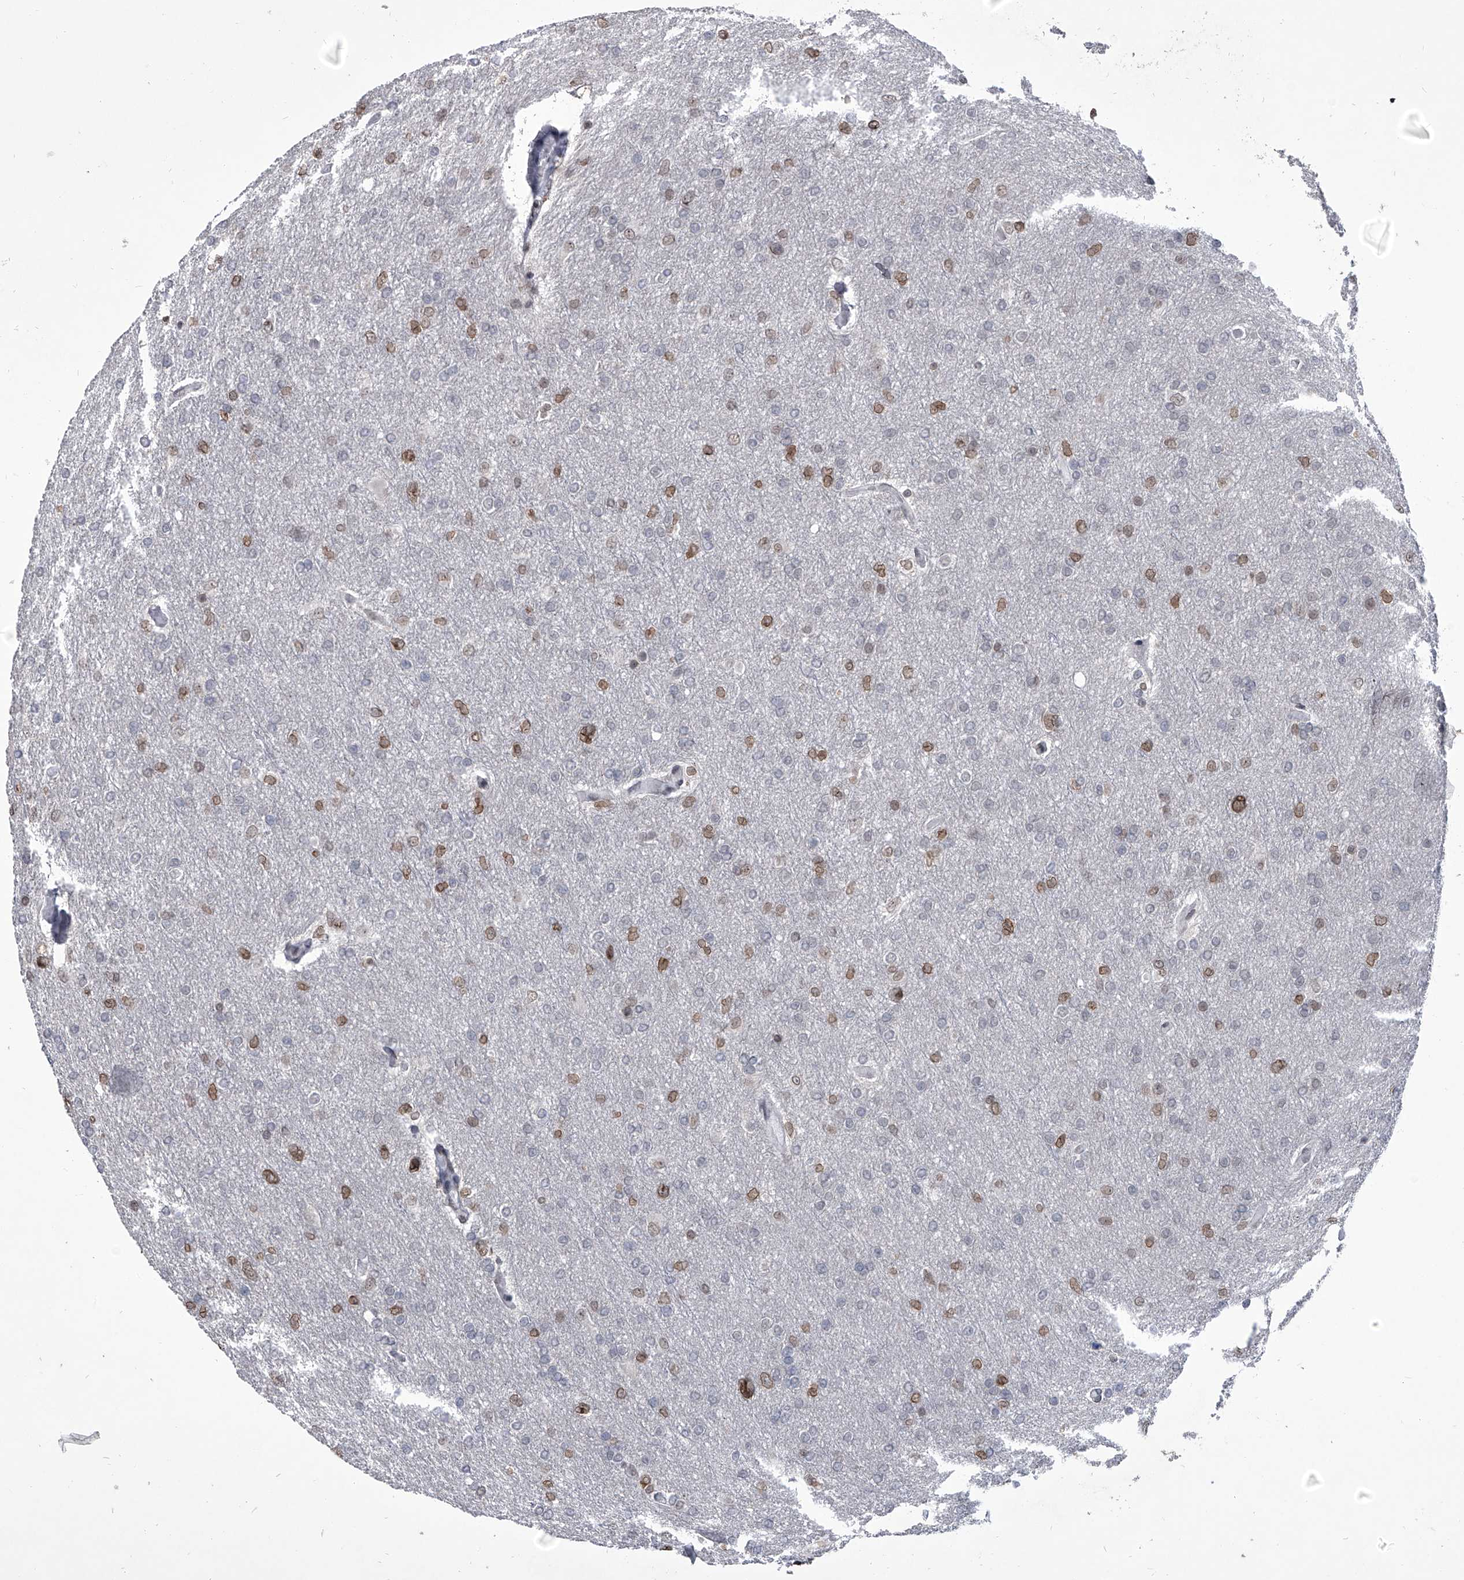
{"staining": {"intensity": "moderate", "quantity": "25%-75%", "location": "nuclear"}, "tissue": "glioma", "cell_type": "Tumor cells", "image_type": "cancer", "snomed": [{"axis": "morphology", "description": "Glioma, malignant, High grade"}, {"axis": "topography", "description": "Cerebral cortex"}], "caption": "Protein analysis of malignant high-grade glioma tissue reveals moderate nuclear positivity in approximately 25%-75% of tumor cells.", "gene": "PPIL4", "patient": {"sex": "female", "age": 36}}